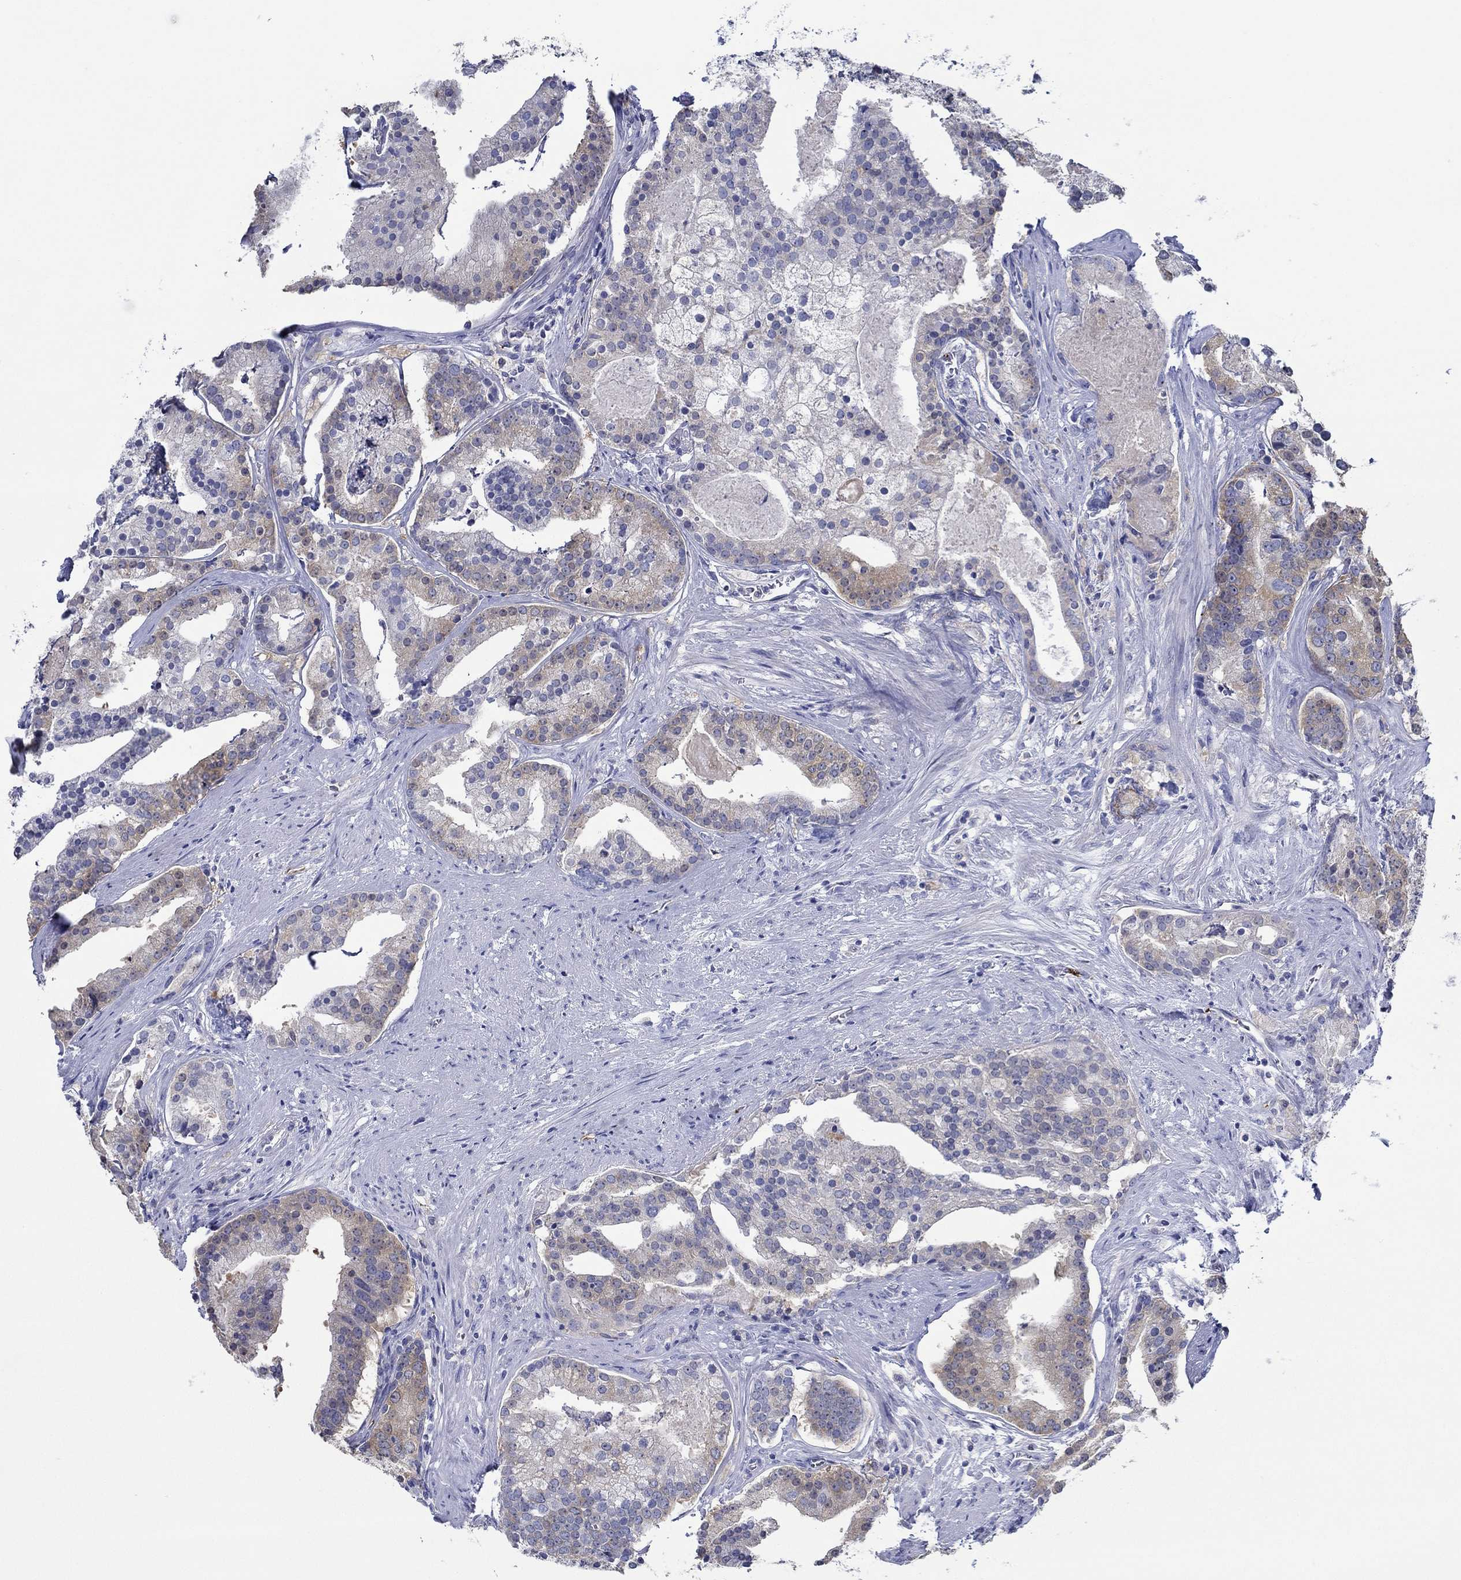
{"staining": {"intensity": "weak", "quantity": "<25%", "location": "cytoplasmic/membranous"}, "tissue": "prostate cancer", "cell_type": "Tumor cells", "image_type": "cancer", "snomed": [{"axis": "morphology", "description": "Adenocarcinoma, NOS"}, {"axis": "topography", "description": "Prostate and seminal vesicle, NOS"}, {"axis": "topography", "description": "Prostate"}], "caption": "This is a micrograph of immunohistochemistry (IHC) staining of prostate adenocarcinoma, which shows no expression in tumor cells.", "gene": "SLC27A3", "patient": {"sex": "male", "age": 44}}